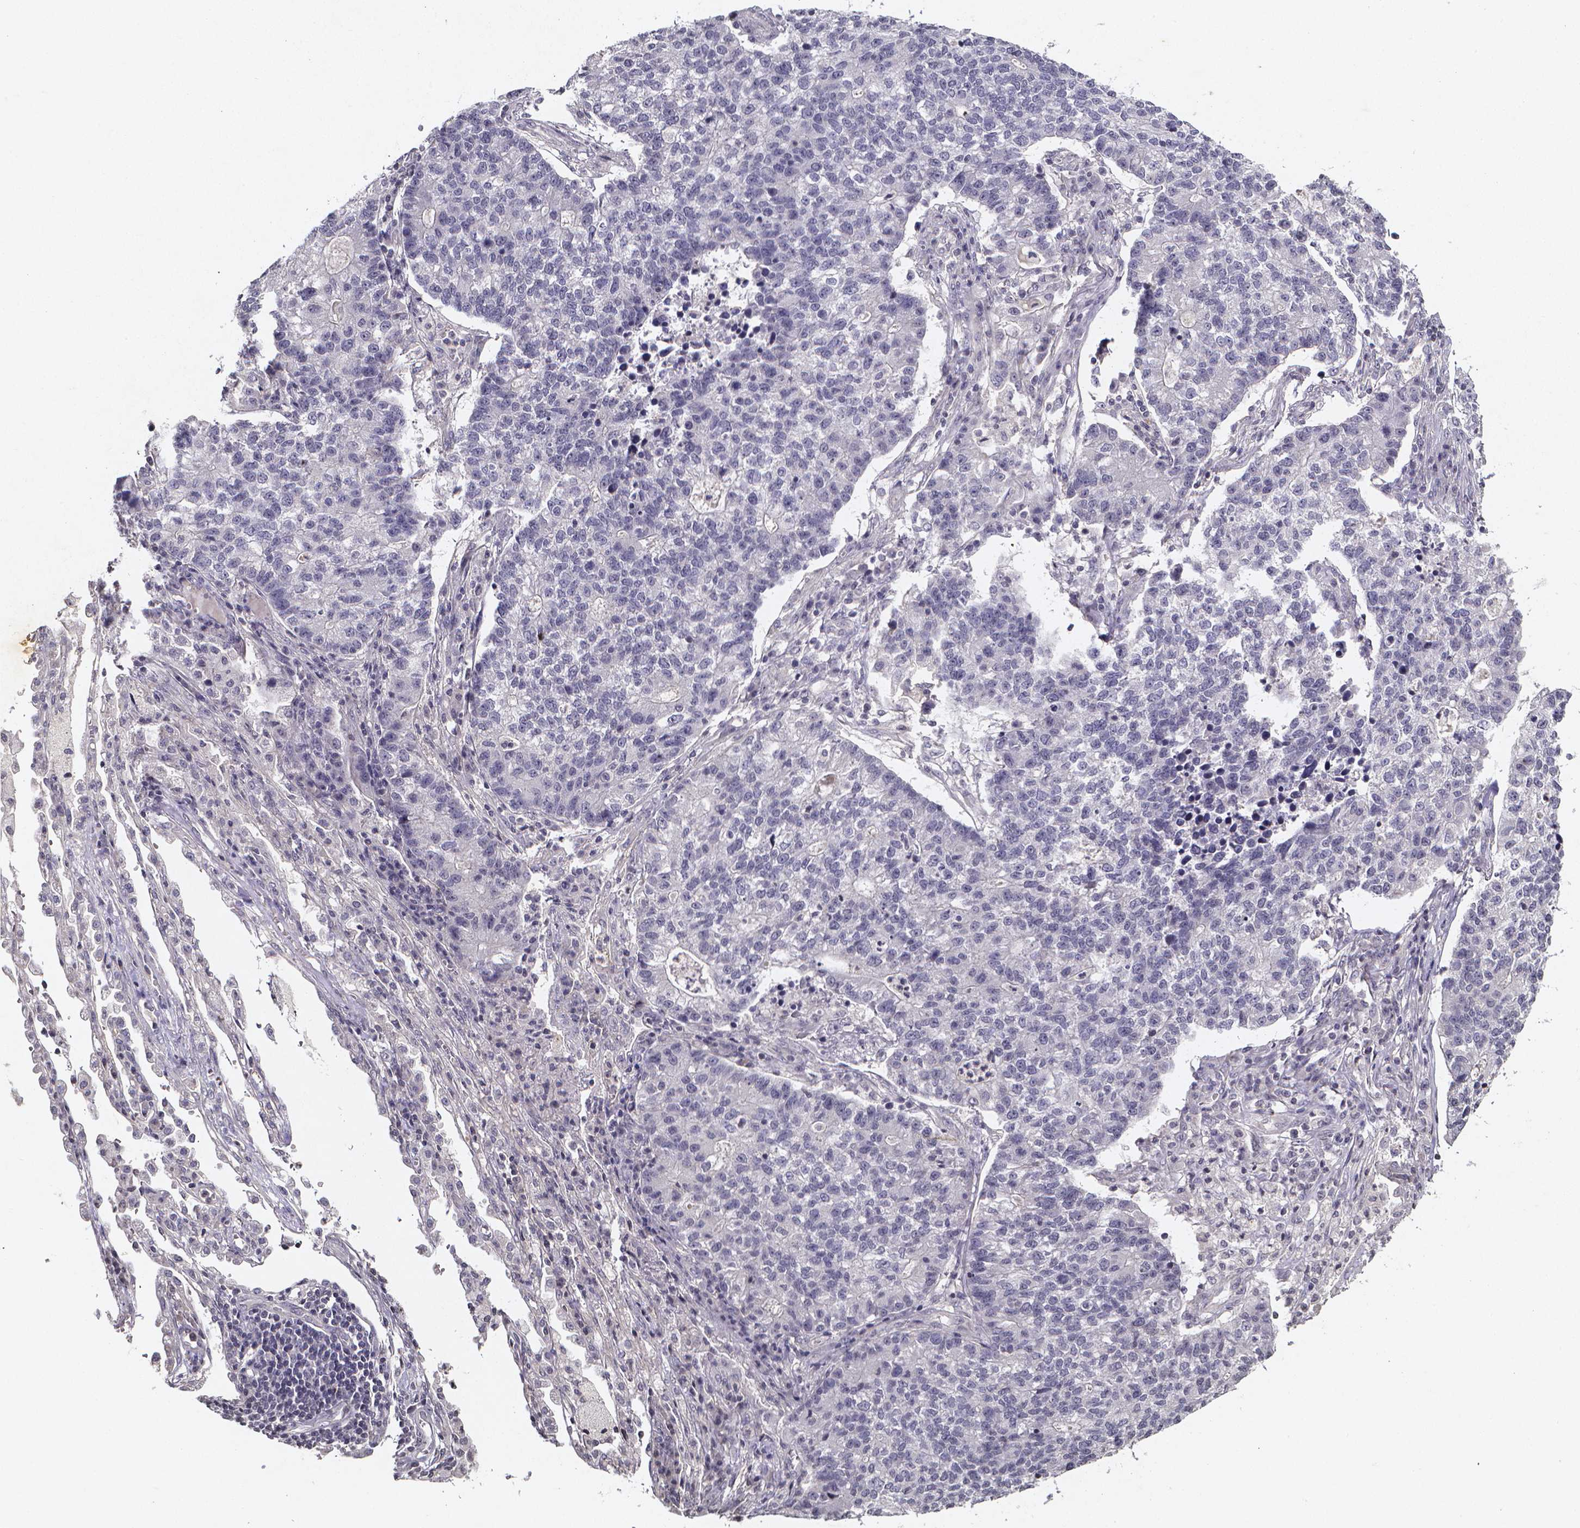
{"staining": {"intensity": "negative", "quantity": "none", "location": "none"}, "tissue": "lung cancer", "cell_type": "Tumor cells", "image_type": "cancer", "snomed": [{"axis": "morphology", "description": "Adenocarcinoma, NOS"}, {"axis": "topography", "description": "Lung"}], "caption": "This is a photomicrograph of immunohistochemistry staining of lung cancer, which shows no positivity in tumor cells. (Brightfield microscopy of DAB (3,3'-diaminobenzidine) immunohistochemistry at high magnification).", "gene": "TP73", "patient": {"sex": "male", "age": 57}}